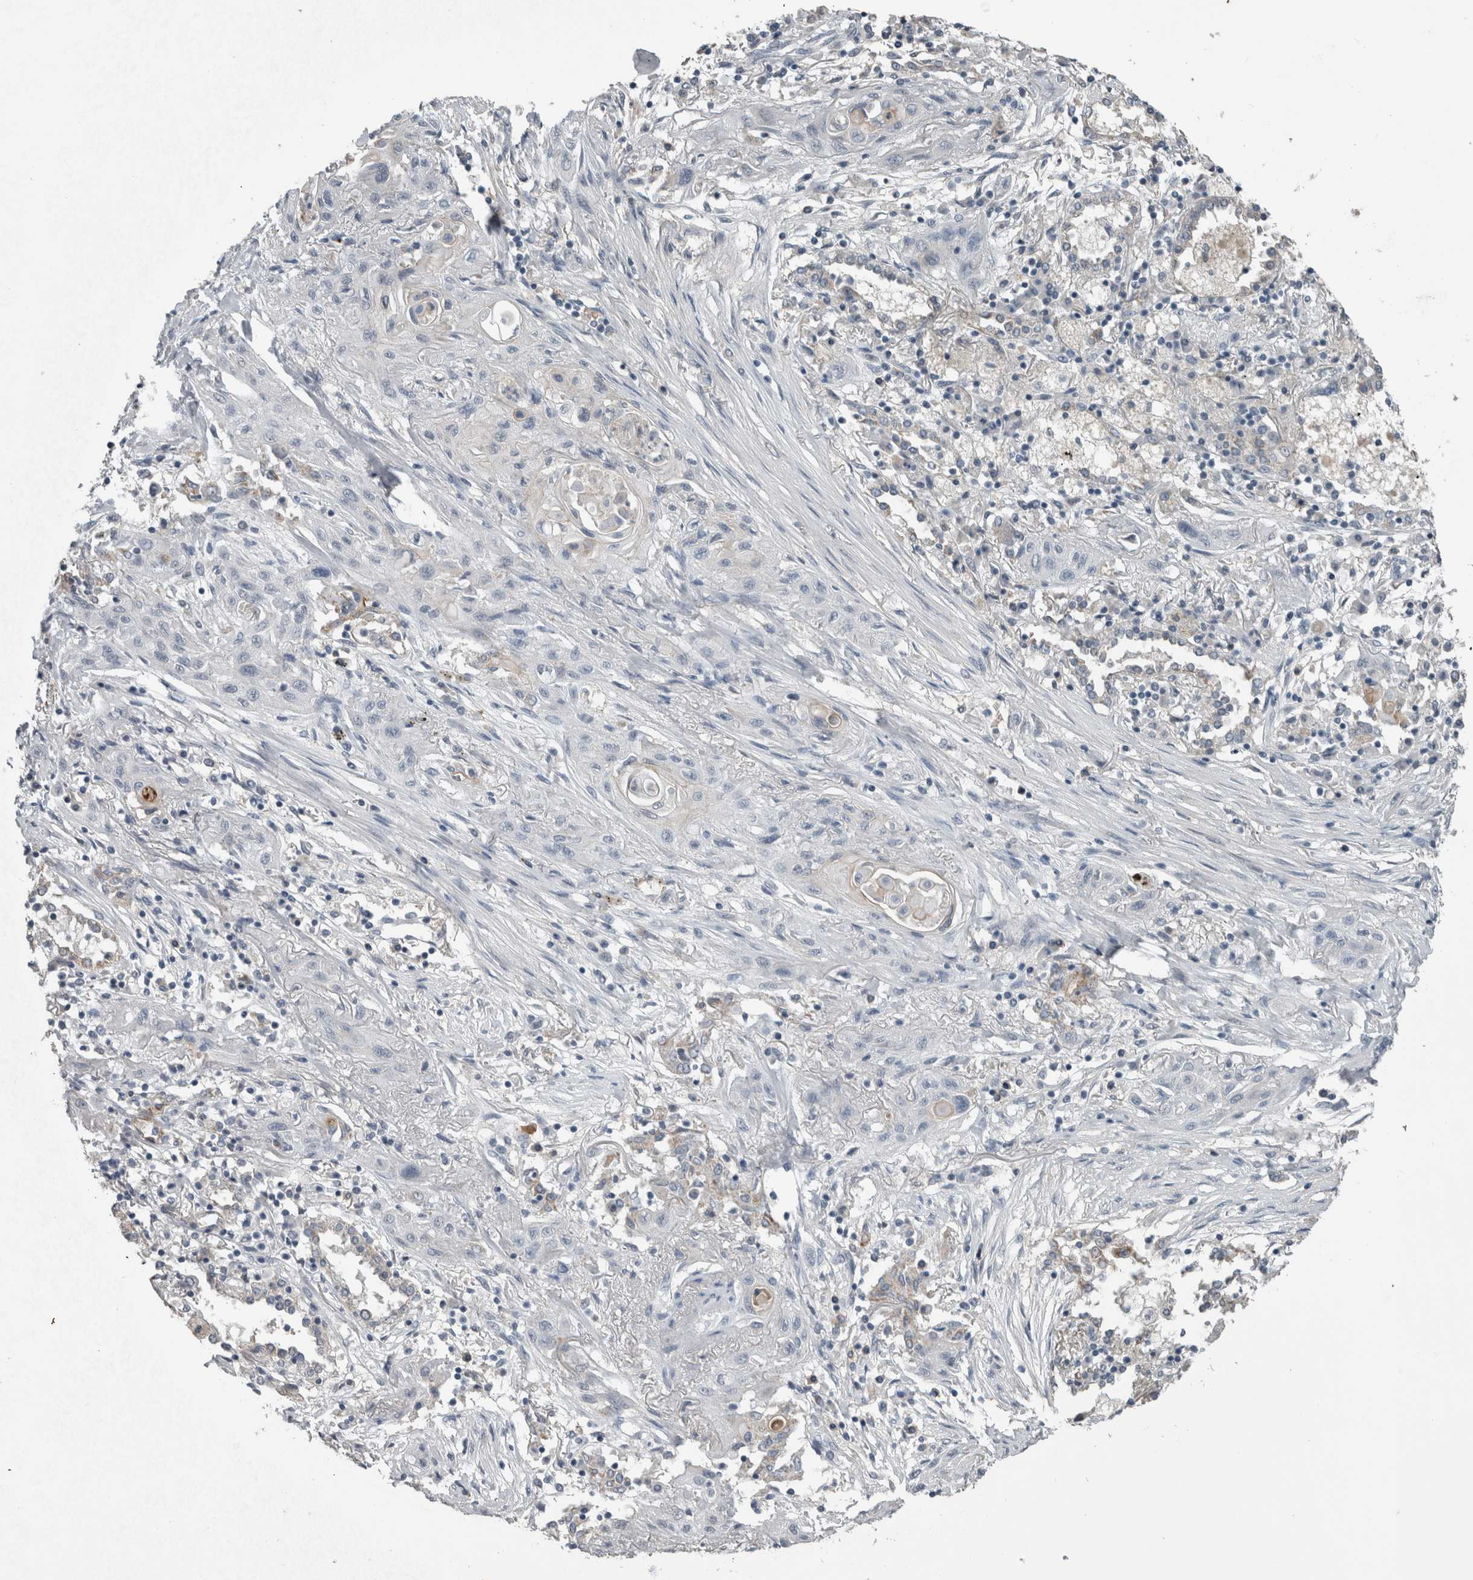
{"staining": {"intensity": "negative", "quantity": "none", "location": "none"}, "tissue": "lung cancer", "cell_type": "Tumor cells", "image_type": "cancer", "snomed": [{"axis": "morphology", "description": "Squamous cell carcinoma, NOS"}, {"axis": "topography", "description": "Lung"}], "caption": "Tumor cells are negative for brown protein staining in squamous cell carcinoma (lung).", "gene": "ACSF2", "patient": {"sex": "female", "age": 47}}